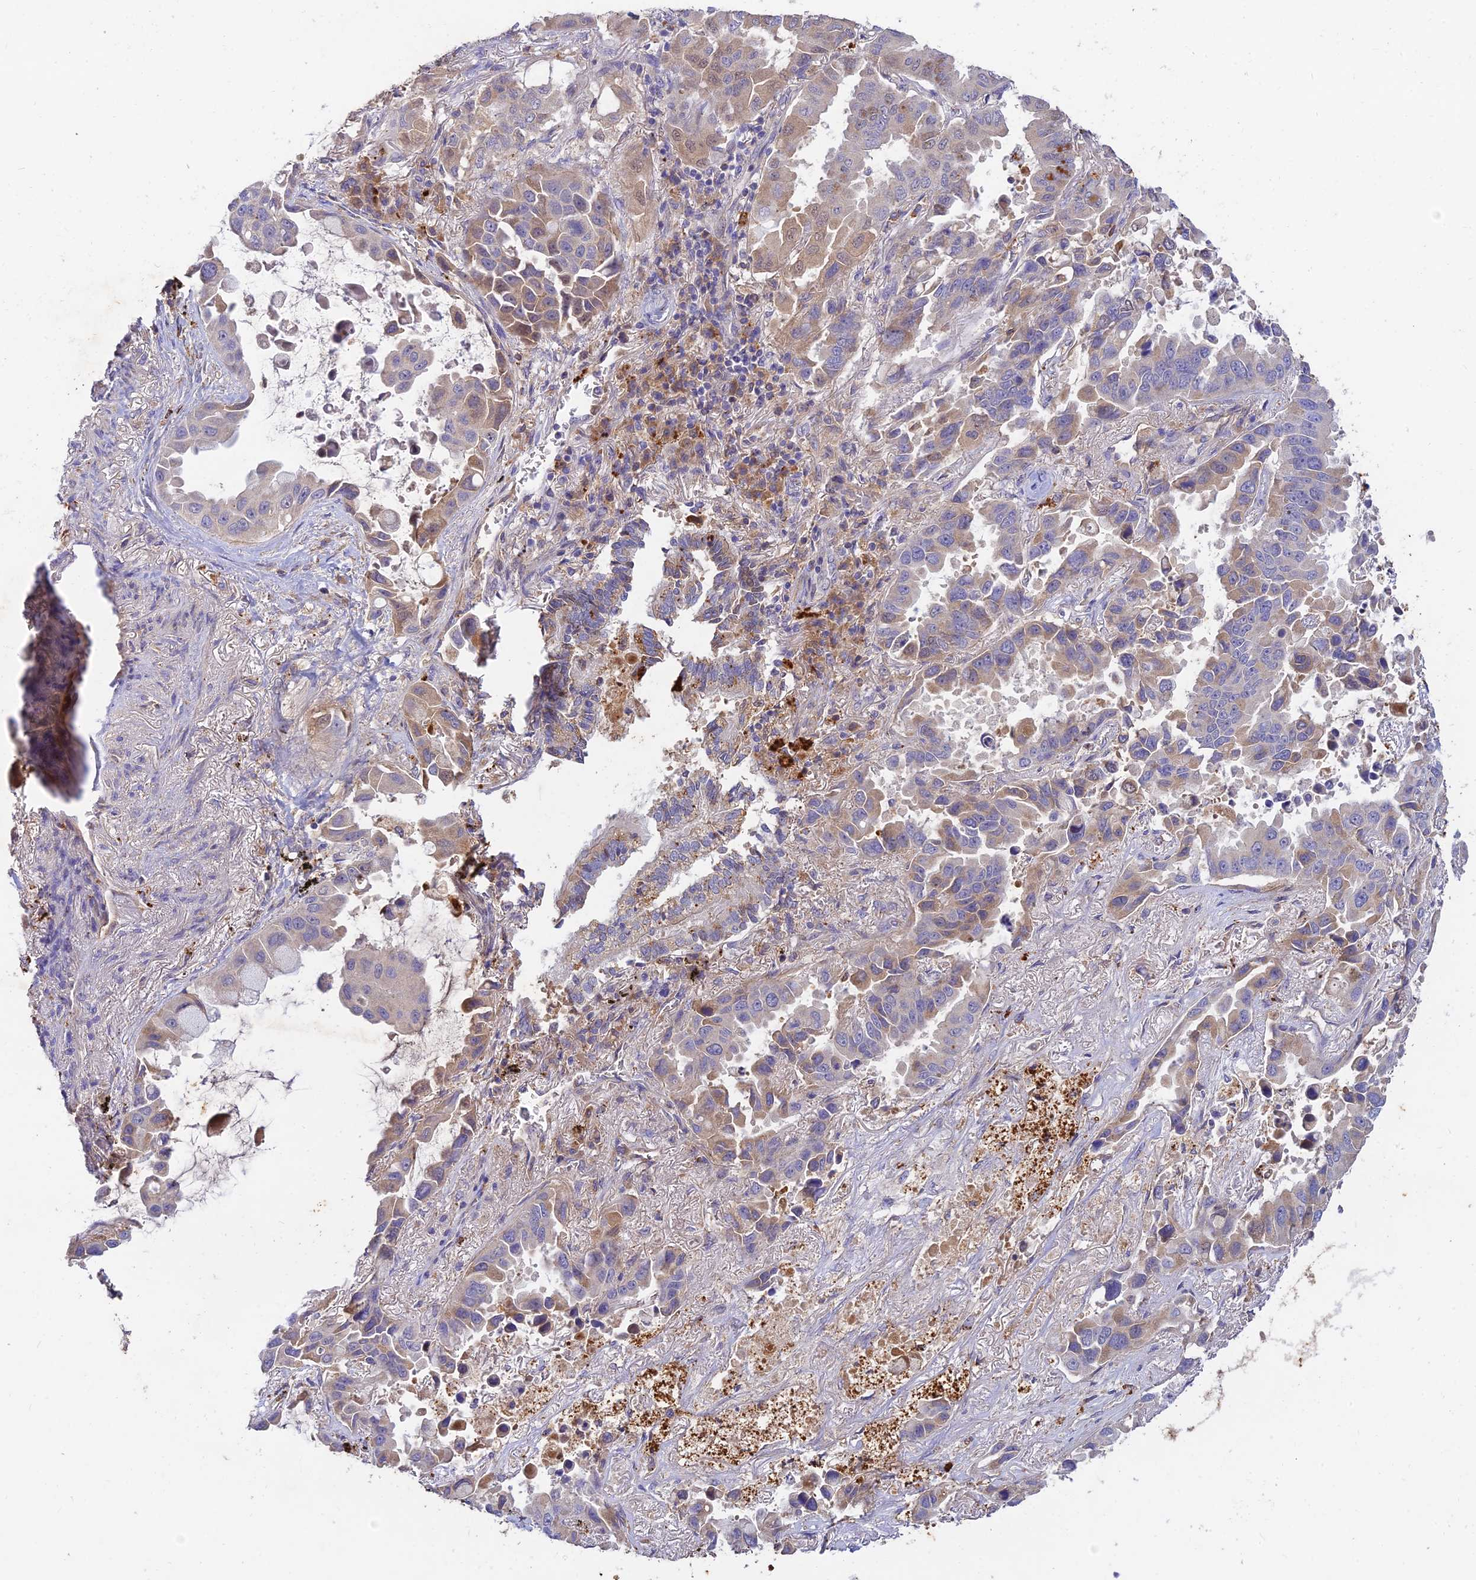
{"staining": {"intensity": "weak", "quantity": "25%-75%", "location": "cytoplasmic/membranous"}, "tissue": "lung cancer", "cell_type": "Tumor cells", "image_type": "cancer", "snomed": [{"axis": "morphology", "description": "Adenocarcinoma, NOS"}, {"axis": "topography", "description": "Lung"}], "caption": "Immunohistochemical staining of lung cancer (adenocarcinoma) exhibits low levels of weak cytoplasmic/membranous positivity in about 25%-75% of tumor cells.", "gene": "ACSM5", "patient": {"sex": "male", "age": 64}}